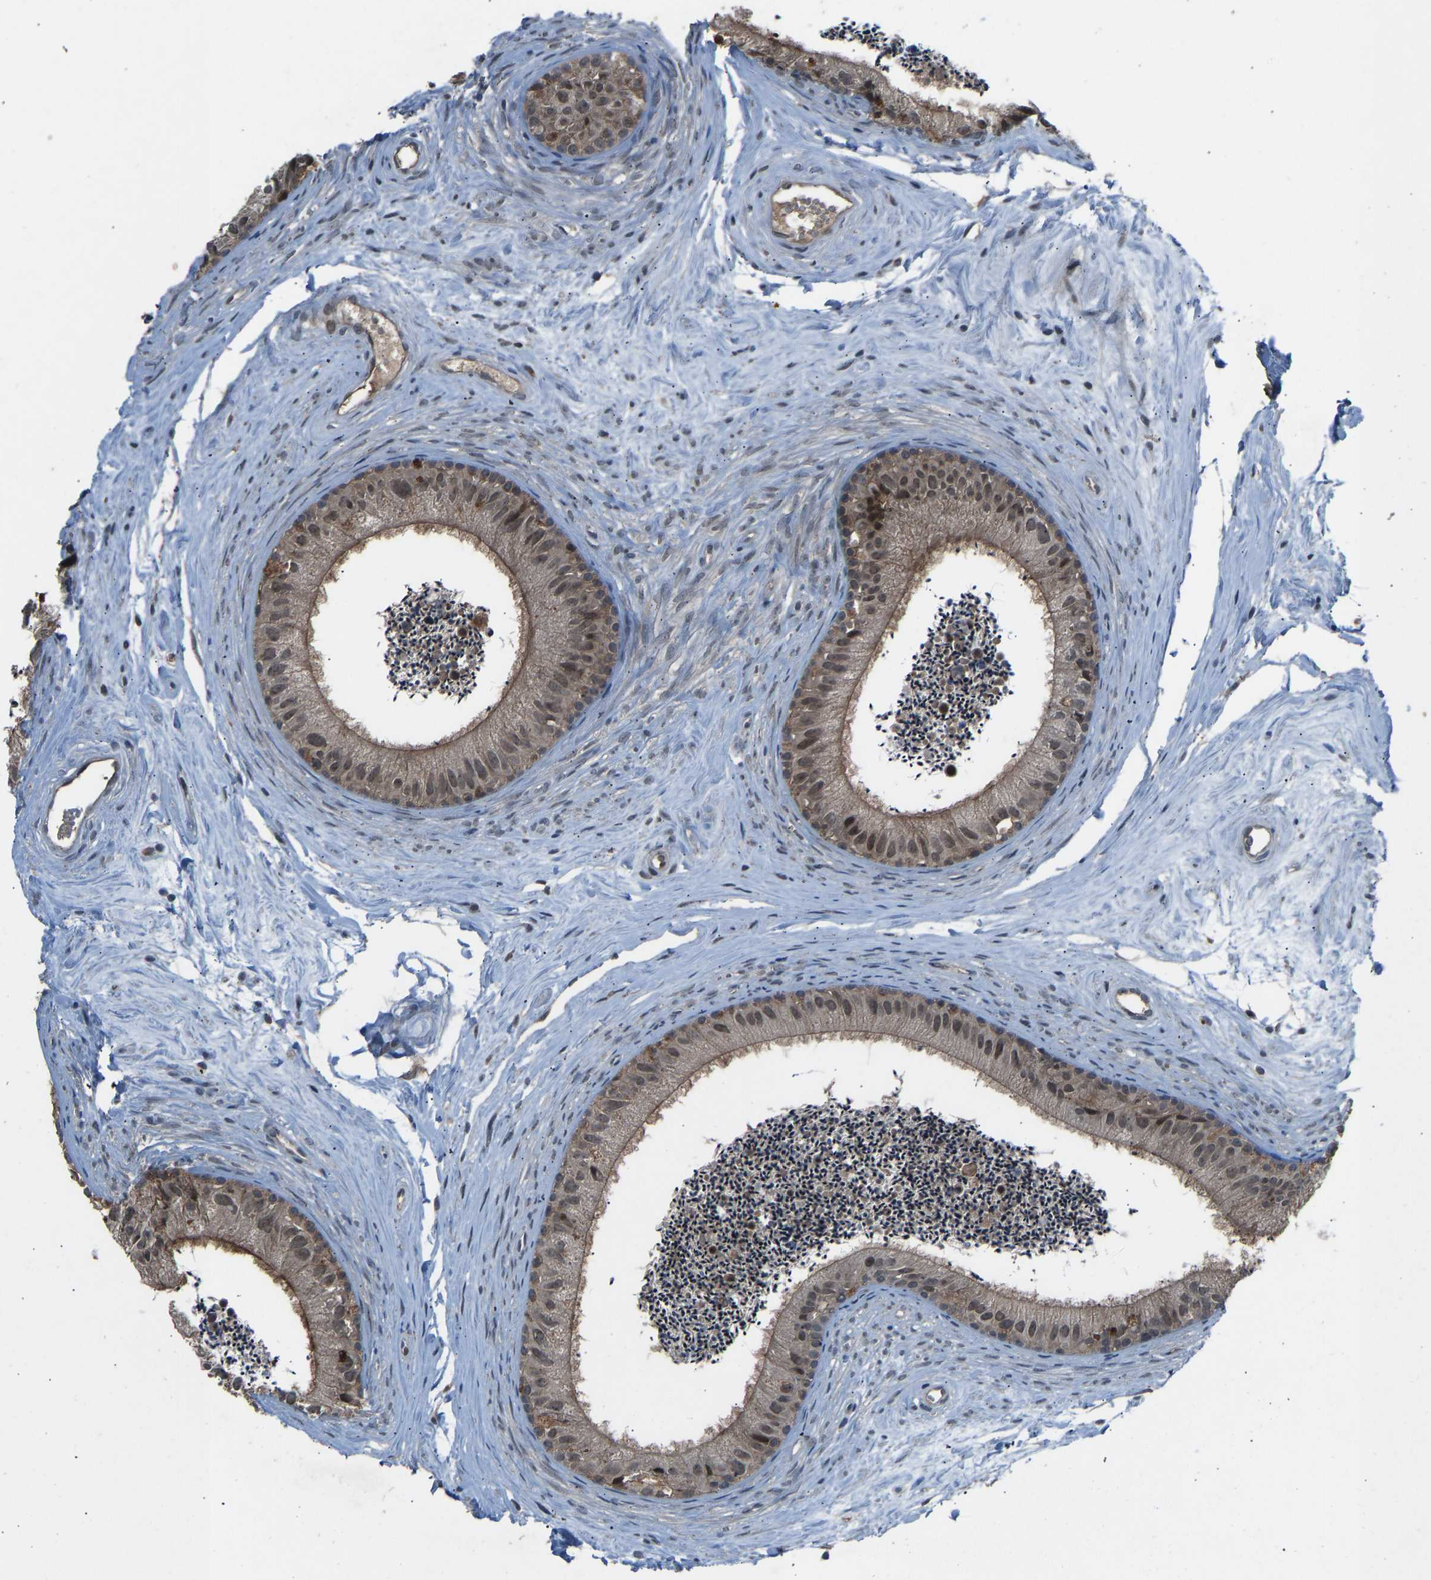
{"staining": {"intensity": "moderate", "quantity": ">75%", "location": "cytoplasmic/membranous,nuclear"}, "tissue": "epididymis", "cell_type": "Glandular cells", "image_type": "normal", "snomed": [{"axis": "morphology", "description": "Normal tissue, NOS"}, {"axis": "topography", "description": "Epididymis"}], "caption": "Epididymis stained with immunohistochemistry displays moderate cytoplasmic/membranous,nuclear expression in approximately >75% of glandular cells. (IHC, brightfield microscopy, high magnification).", "gene": "SLC43A1", "patient": {"sex": "male", "age": 56}}